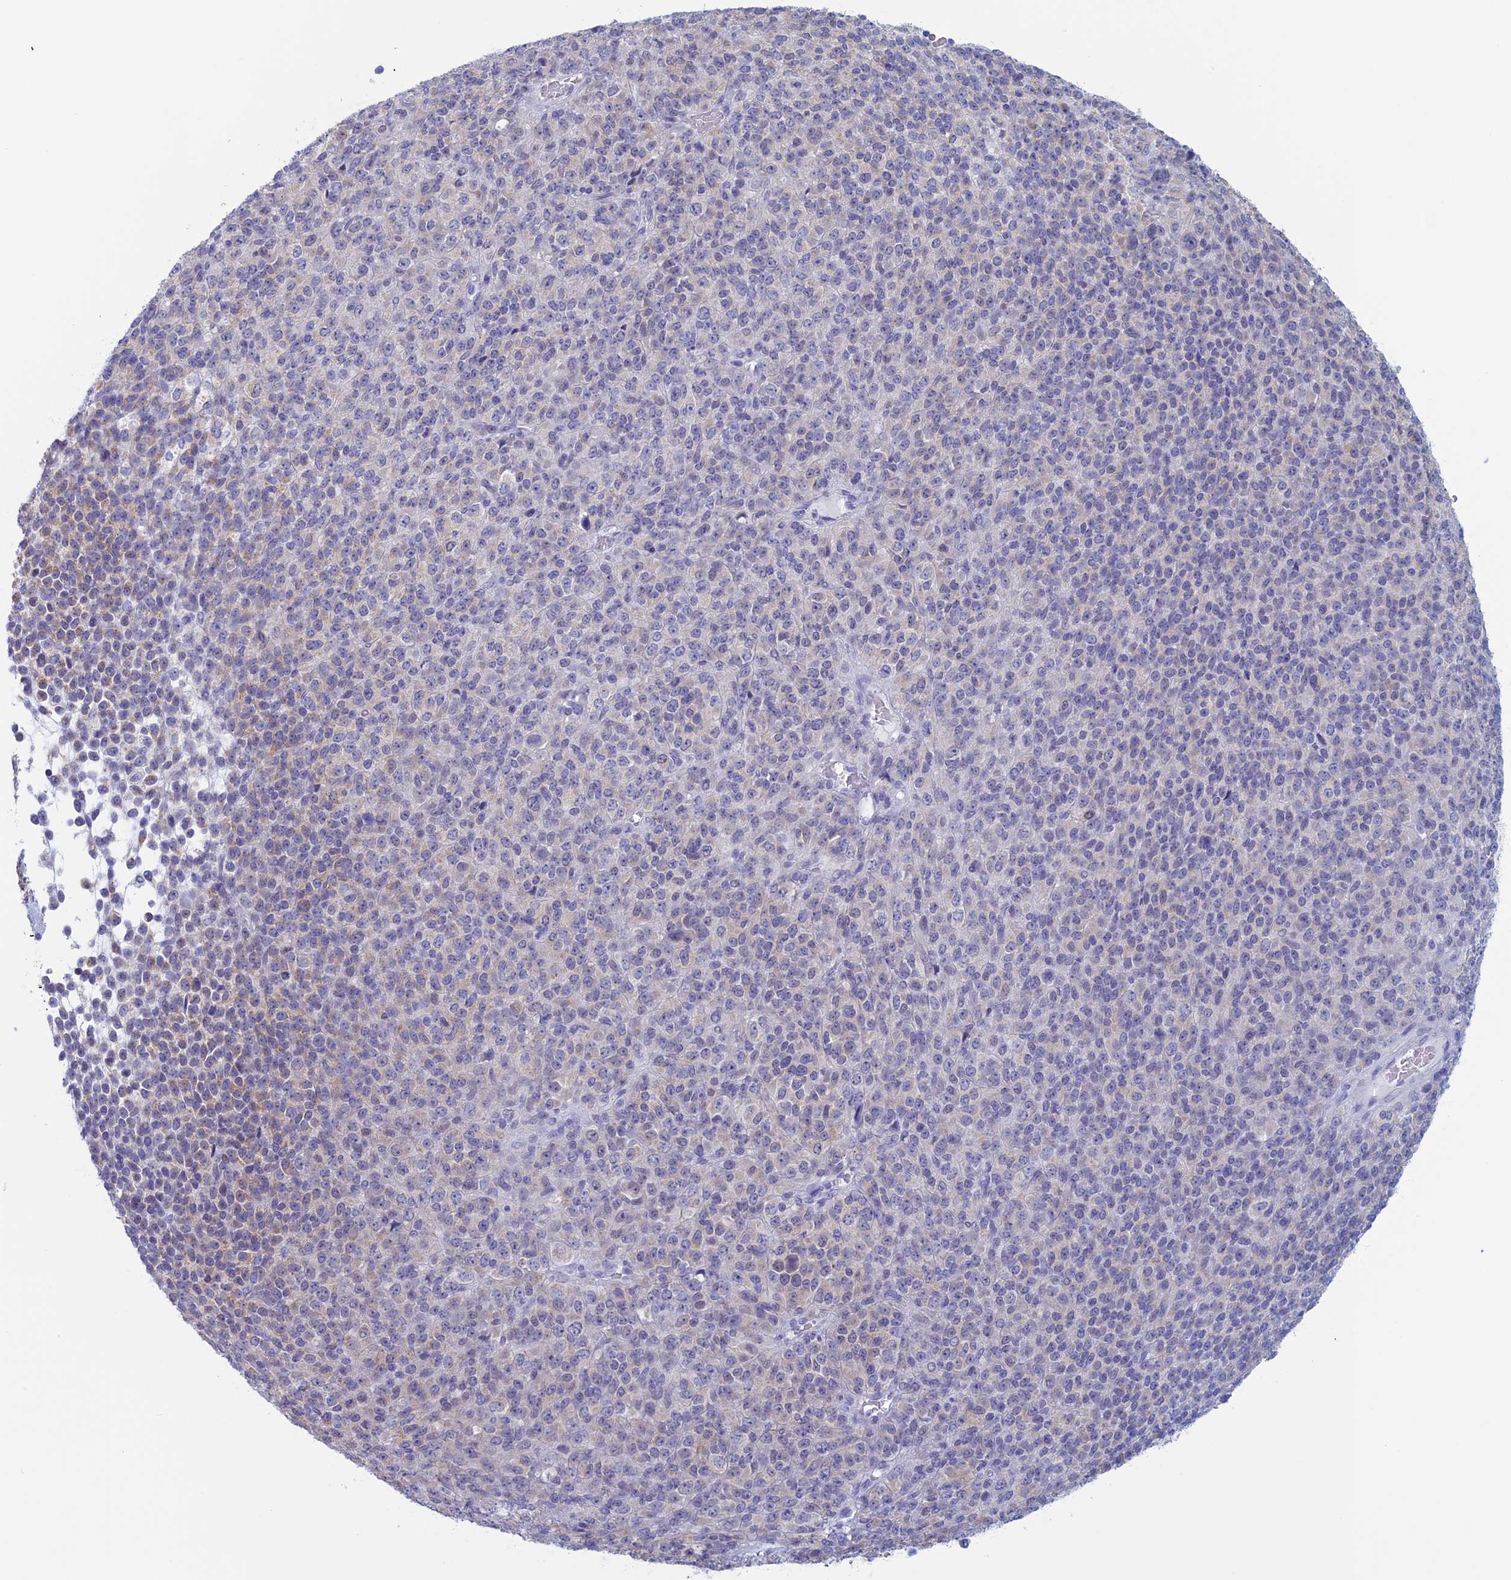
{"staining": {"intensity": "negative", "quantity": "none", "location": "none"}, "tissue": "melanoma", "cell_type": "Tumor cells", "image_type": "cancer", "snomed": [{"axis": "morphology", "description": "Malignant melanoma, Metastatic site"}, {"axis": "topography", "description": "Brain"}], "caption": "A high-resolution image shows immunohistochemistry staining of malignant melanoma (metastatic site), which reveals no significant expression in tumor cells. Brightfield microscopy of IHC stained with DAB (brown) and hematoxylin (blue), captured at high magnification.", "gene": "LHFPL2", "patient": {"sex": "female", "age": 56}}